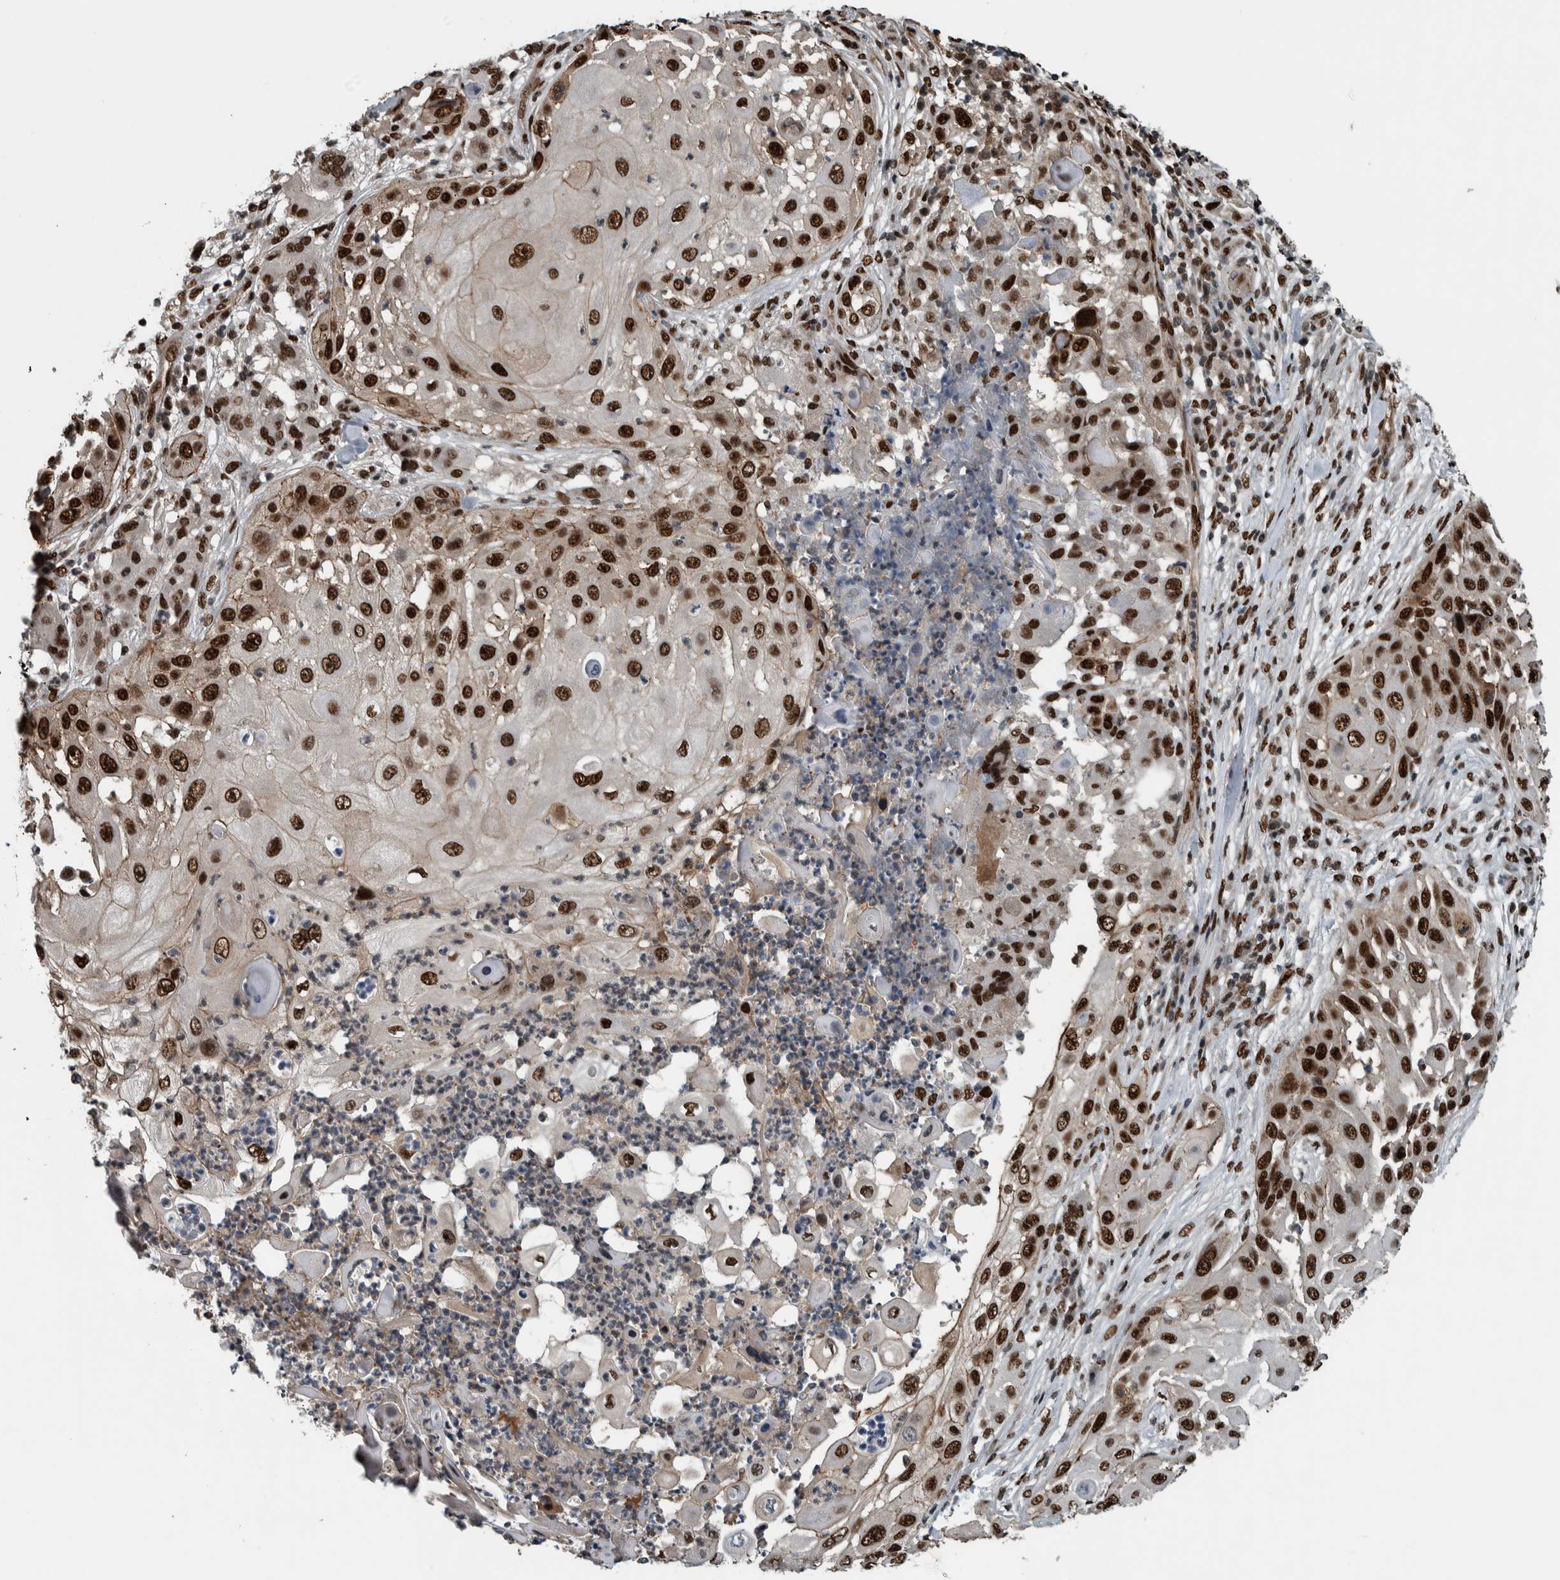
{"staining": {"intensity": "strong", "quantity": ">75%", "location": "nuclear"}, "tissue": "skin cancer", "cell_type": "Tumor cells", "image_type": "cancer", "snomed": [{"axis": "morphology", "description": "Squamous cell carcinoma, NOS"}, {"axis": "topography", "description": "Skin"}], "caption": "Skin squamous cell carcinoma stained for a protein reveals strong nuclear positivity in tumor cells.", "gene": "FAM135B", "patient": {"sex": "female", "age": 44}}